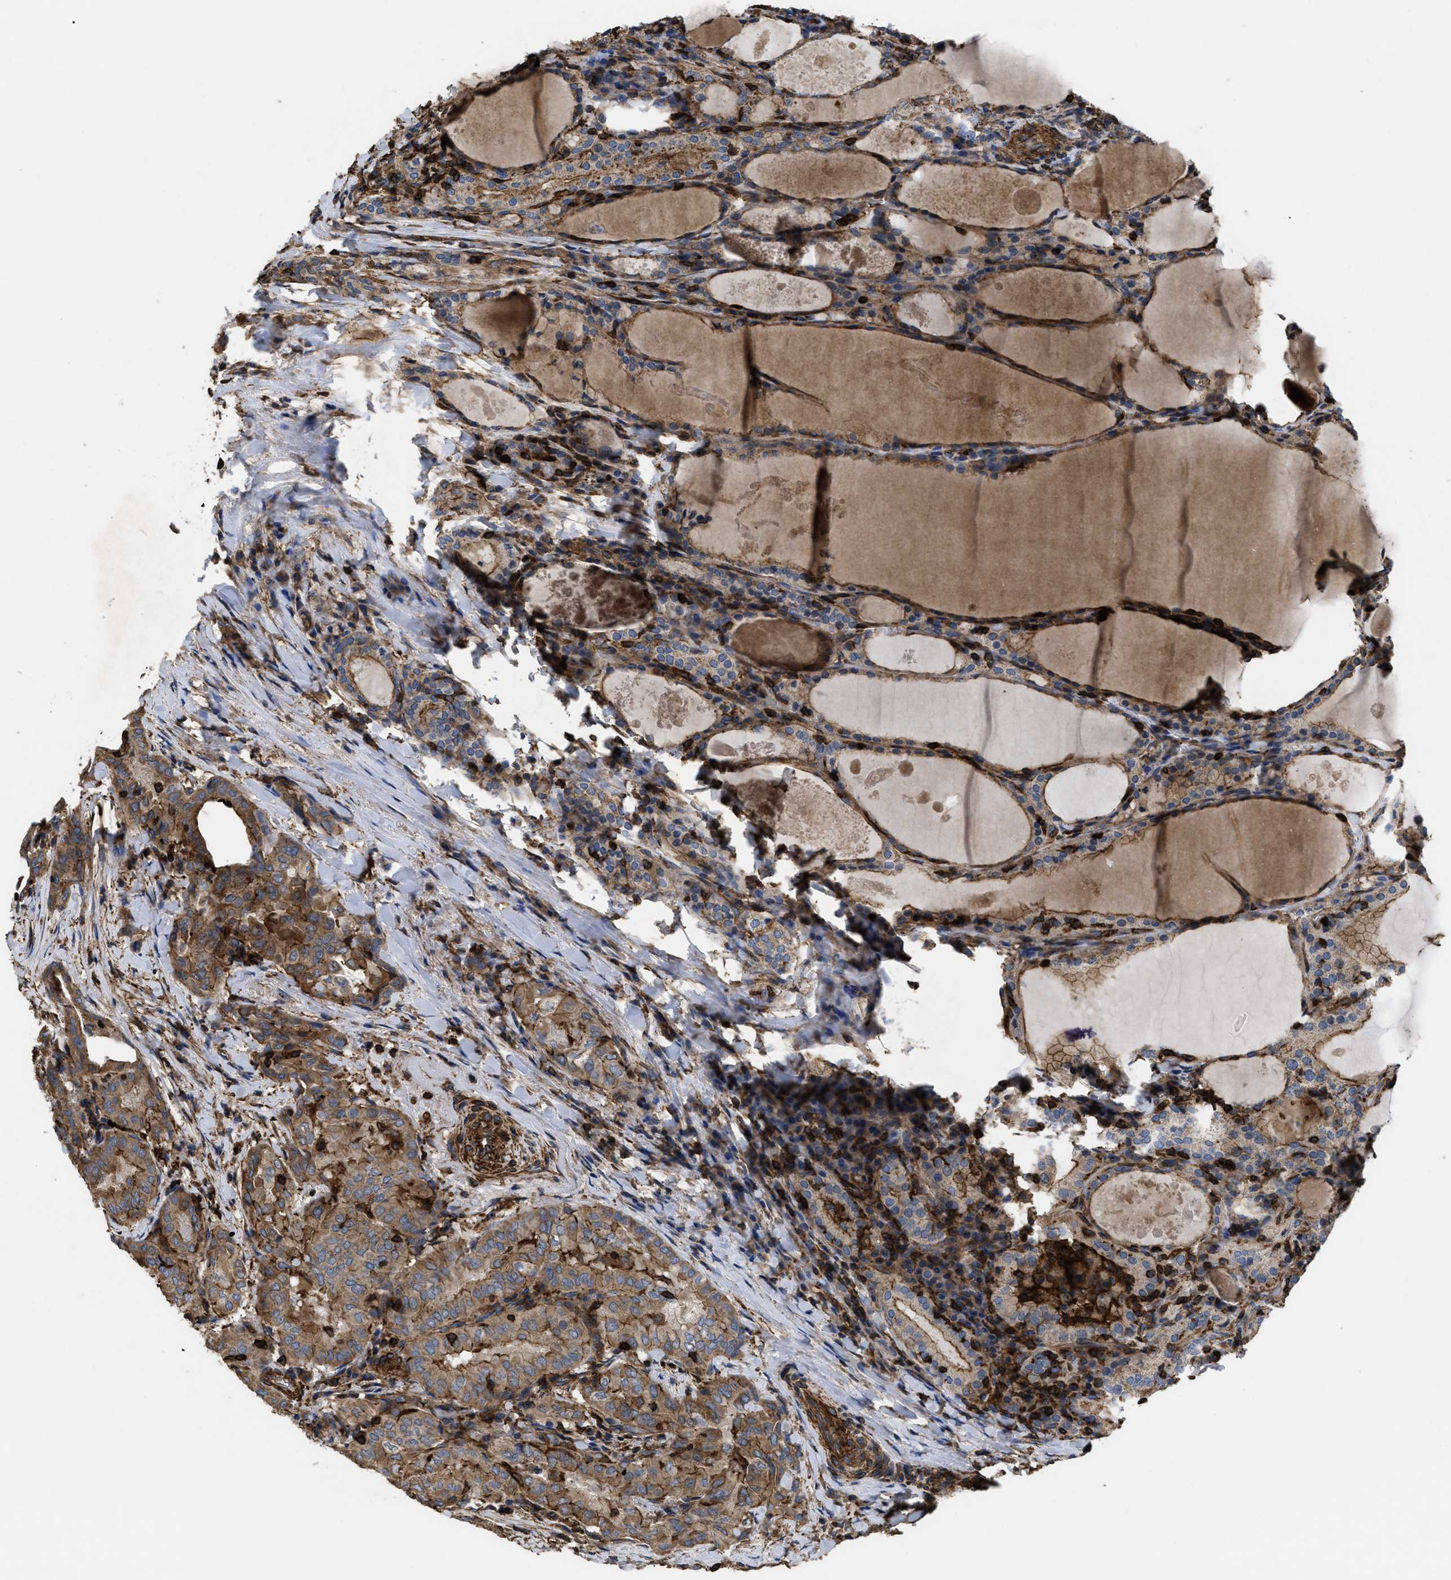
{"staining": {"intensity": "moderate", "quantity": ">75%", "location": "cytoplasmic/membranous"}, "tissue": "thyroid cancer", "cell_type": "Tumor cells", "image_type": "cancer", "snomed": [{"axis": "morphology", "description": "Papillary adenocarcinoma, NOS"}, {"axis": "topography", "description": "Thyroid gland"}], "caption": "There is medium levels of moderate cytoplasmic/membranous positivity in tumor cells of papillary adenocarcinoma (thyroid), as demonstrated by immunohistochemical staining (brown color).", "gene": "SCUBE2", "patient": {"sex": "female", "age": 42}}